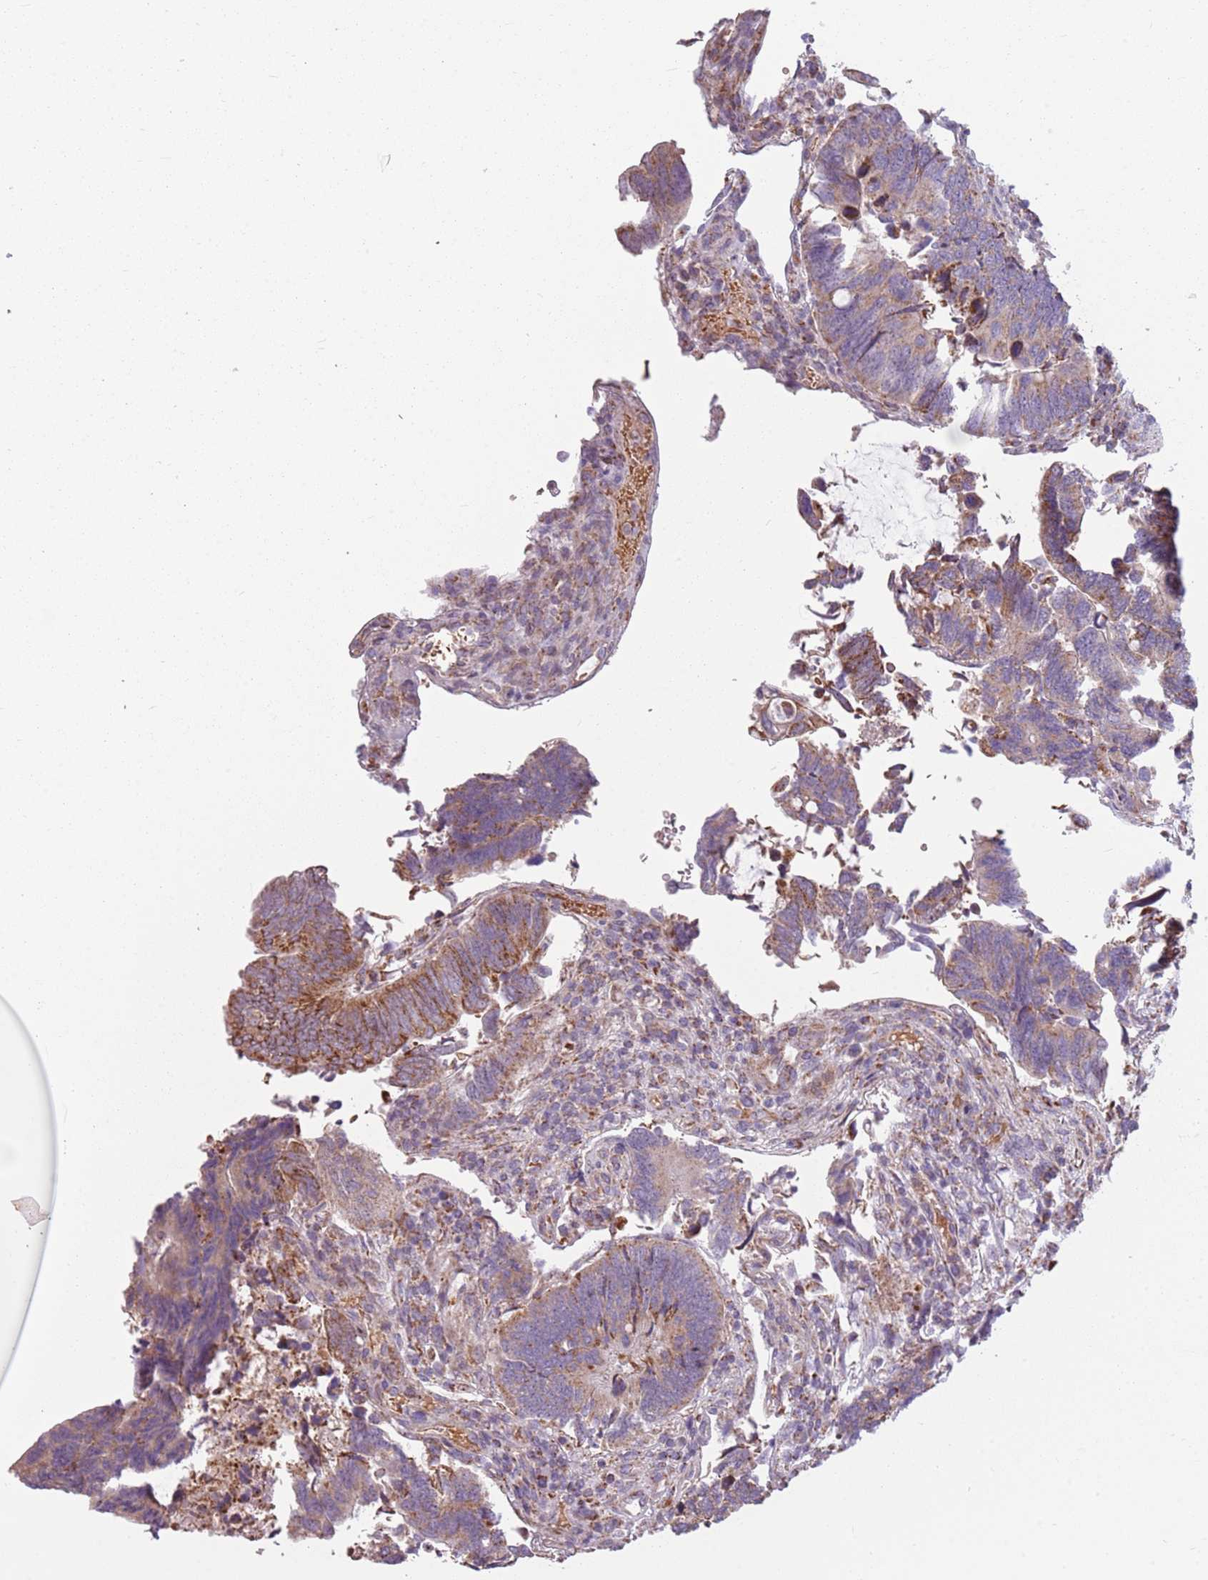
{"staining": {"intensity": "moderate", "quantity": "<25%", "location": "cytoplasmic/membranous"}, "tissue": "colorectal cancer", "cell_type": "Tumor cells", "image_type": "cancer", "snomed": [{"axis": "morphology", "description": "Adenocarcinoma, NOS"}, {"axis": "topography", "description": "Colon"}], "caption": "A brown stain highlights moderate cytoplasmic/membranous expression of a protein in human adenocarcinoma (colorectal) tumor cells.", "gene": "ZNF530", "patient": {"sex": "male", "age": 87}}